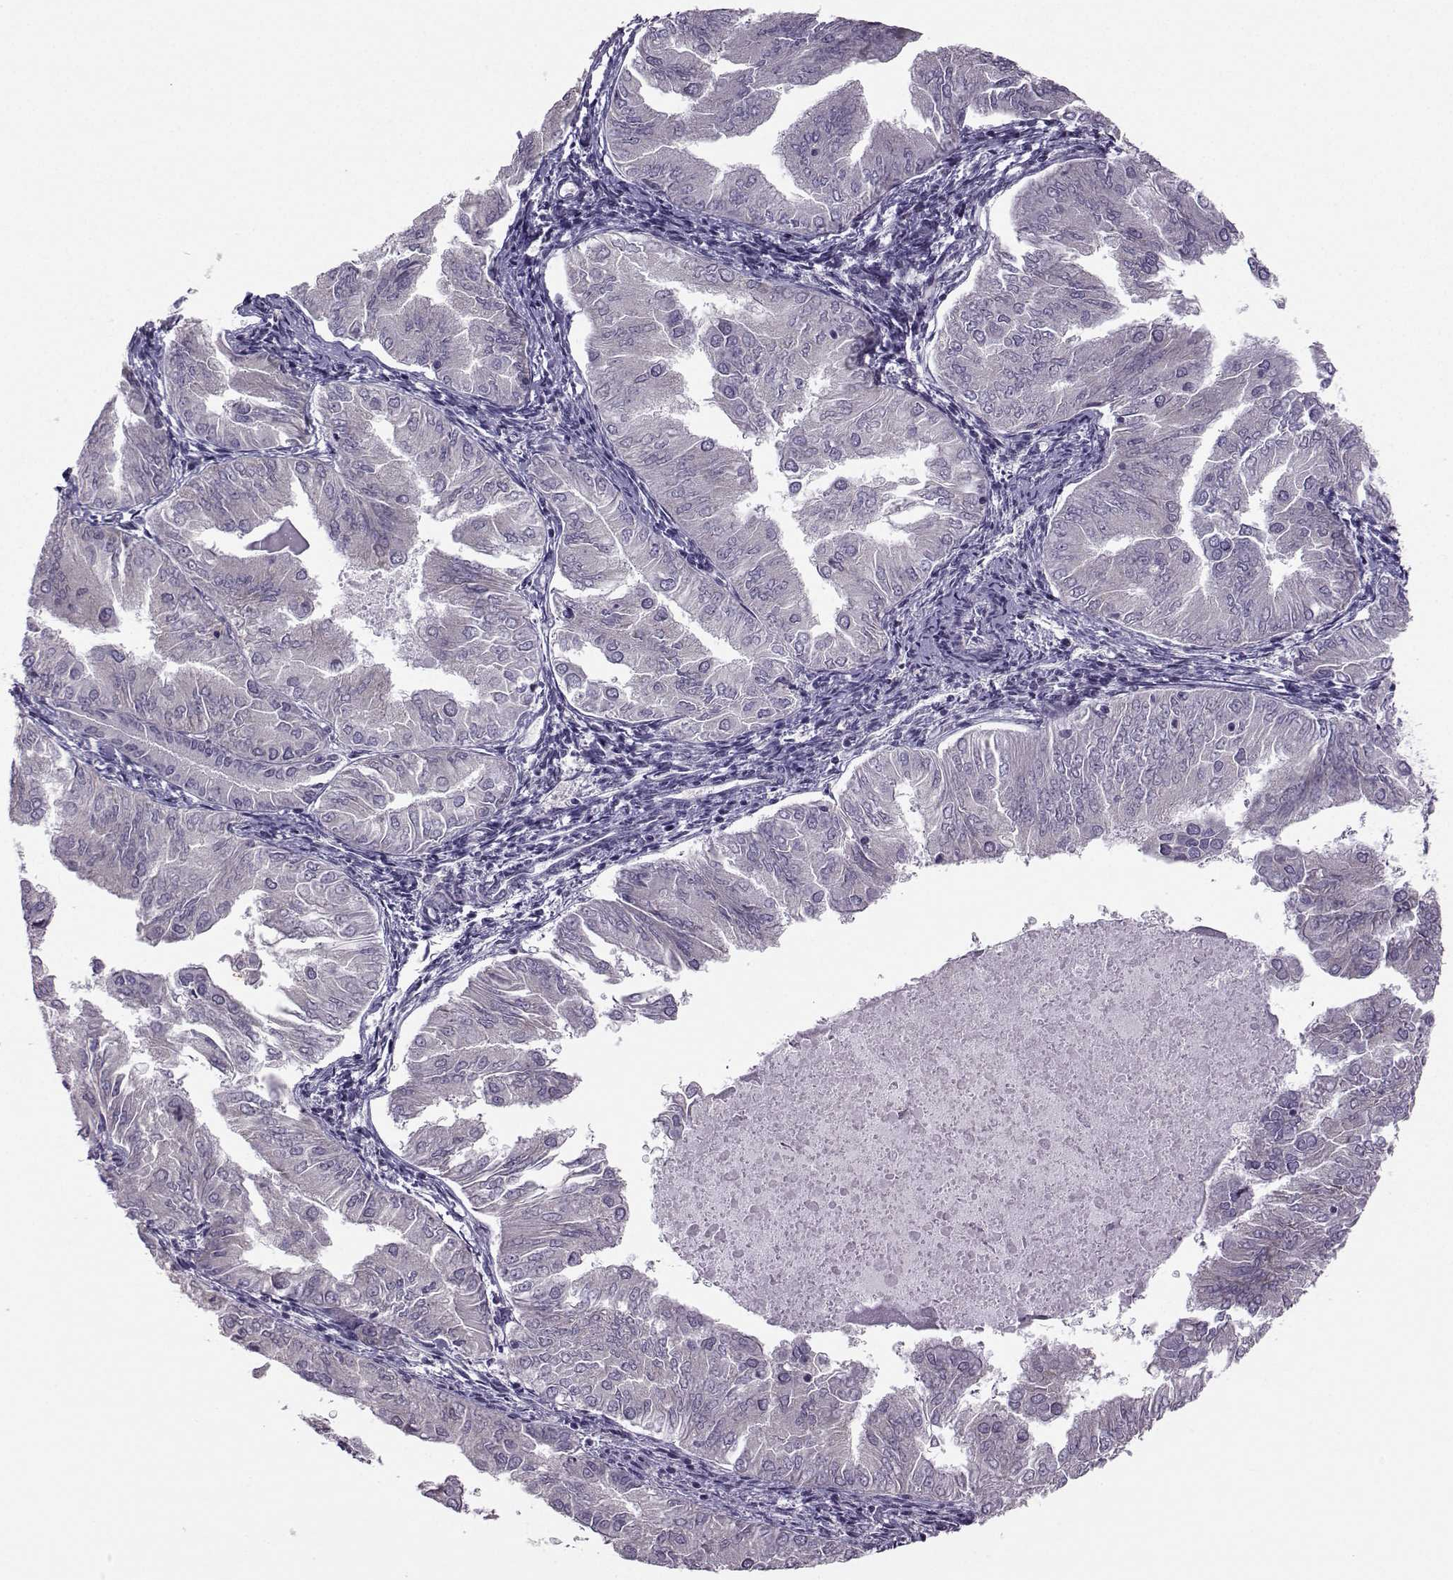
{"staining": {"intensity": "negative", "quantity": "none", "location": "none"}, "tissue": "endometrial cancer", "cell_type": "Tumor cells", "image_type": "cancer", "snomed": [{"axis": "morphology", "description": "Adenocarcinoma, NOS"}, {"axis": "topography", "description": "Endometrium"}], "caption": "This micrograph is of endometrial cancer stained with immunohistochemistry to label a protein in brown with the nuclei are counter-stained blue. There is no expression in tumor cells. (DAB immunohistochemistry, high magnification).", "gene": "FCAMR", "patient": {"sex": "female", "age": 53}}